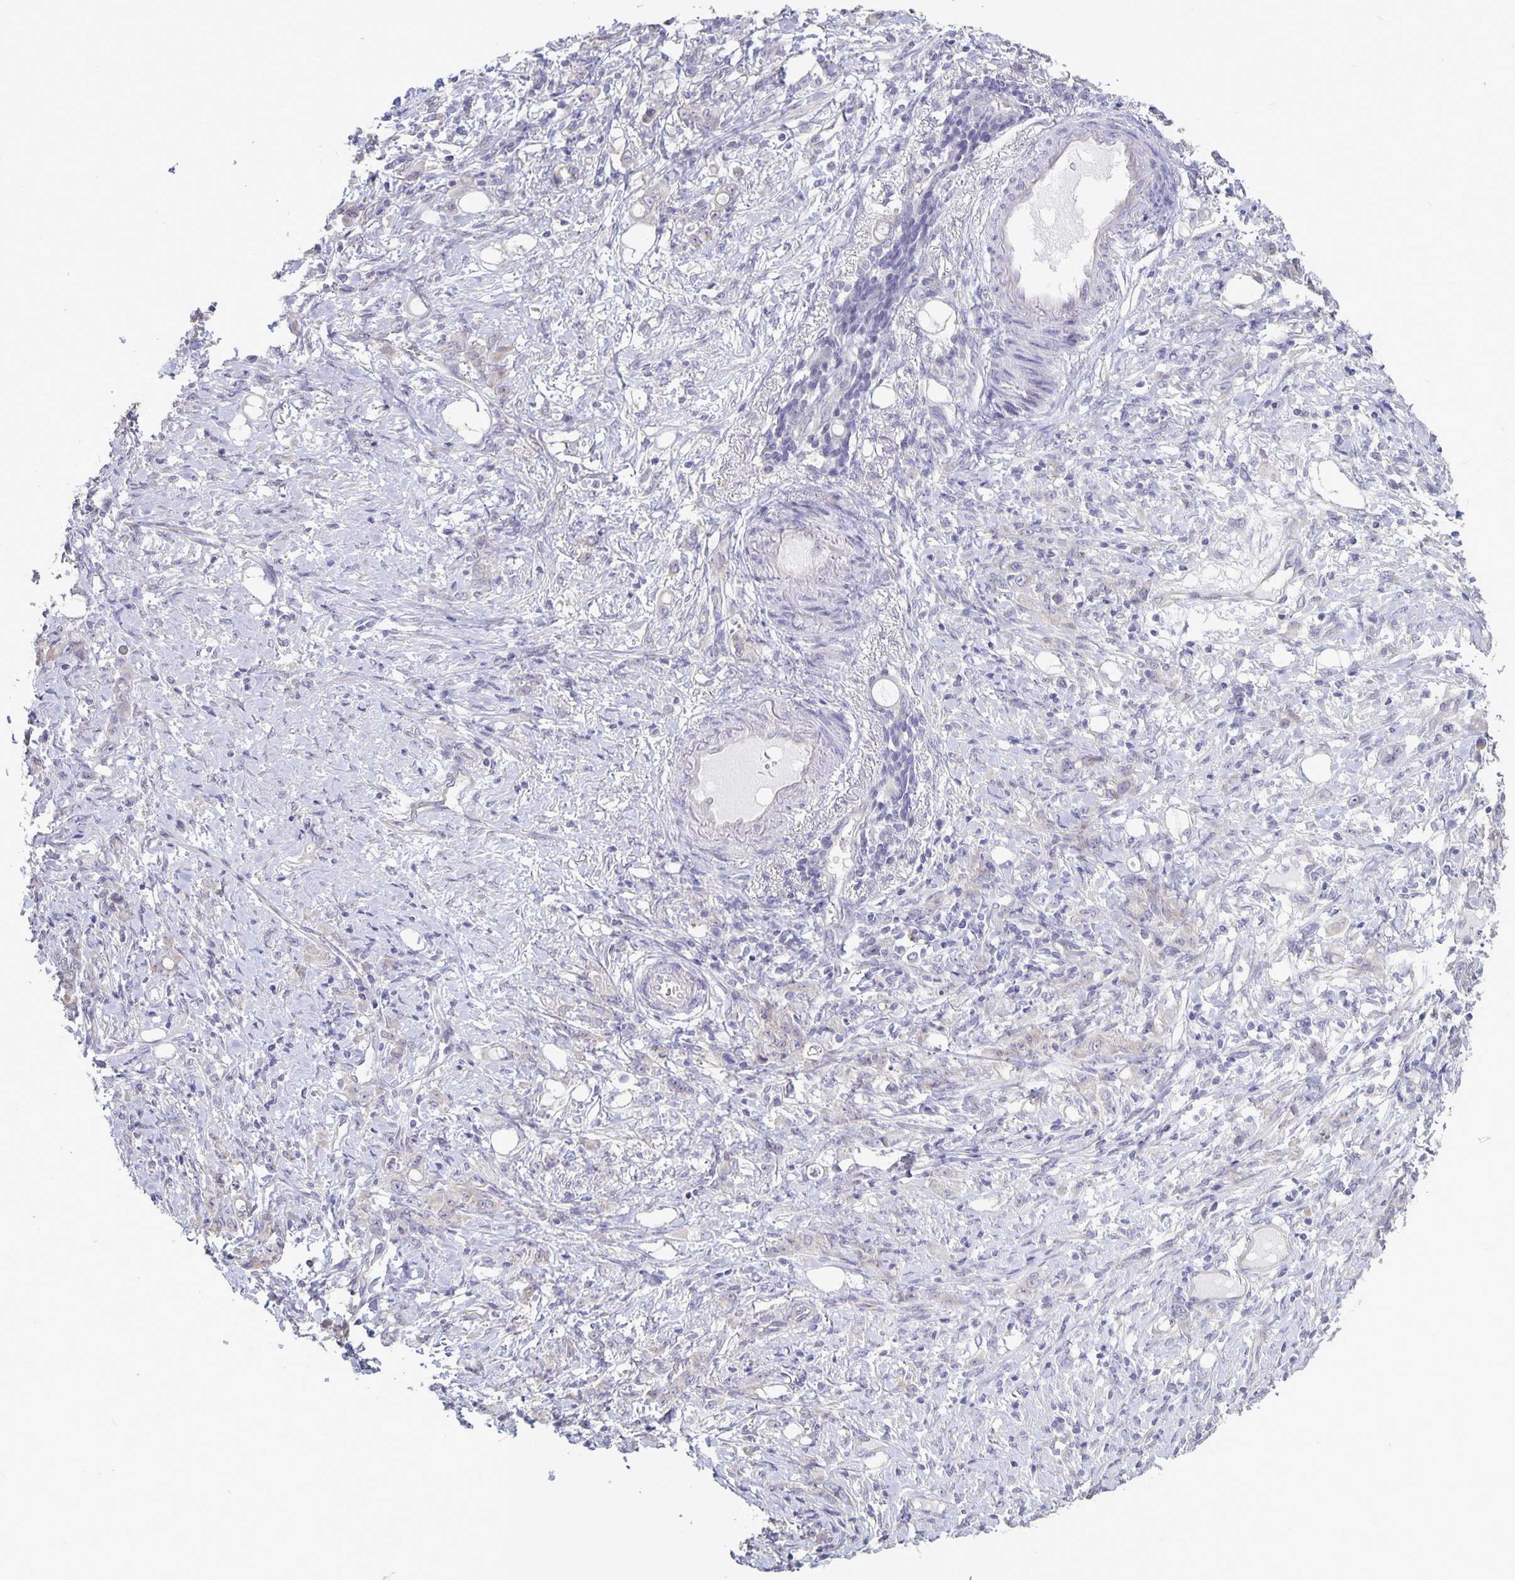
{"staining": {"intensity": "weak", "quantity": "<25%", "location": "cytoplasmic/membranous"}, "tissue": "stomach cancer", "cell_type": "Tumor cells", "image_type": "cancer", "snomed": [{"axis": "morphology", "description": "Adenocarcinoma, NOS"}, {"axis": "topography", "description": "Stomach"}], "caption": "DAB (3,3'-diaminobenzidine) immunohistochemical staining of human stomach cancer (adenocarcinoma) displays no significant expression in tumor cells. (Stains: DAB (3,3'-diaminobenzidine) immunohistochemistry with hematoxylin counter stain, Microscopy: brightfield microscopy at high magnification).", "gene": "PLCB3", "patient": {"sex": "female", "age": 79}}